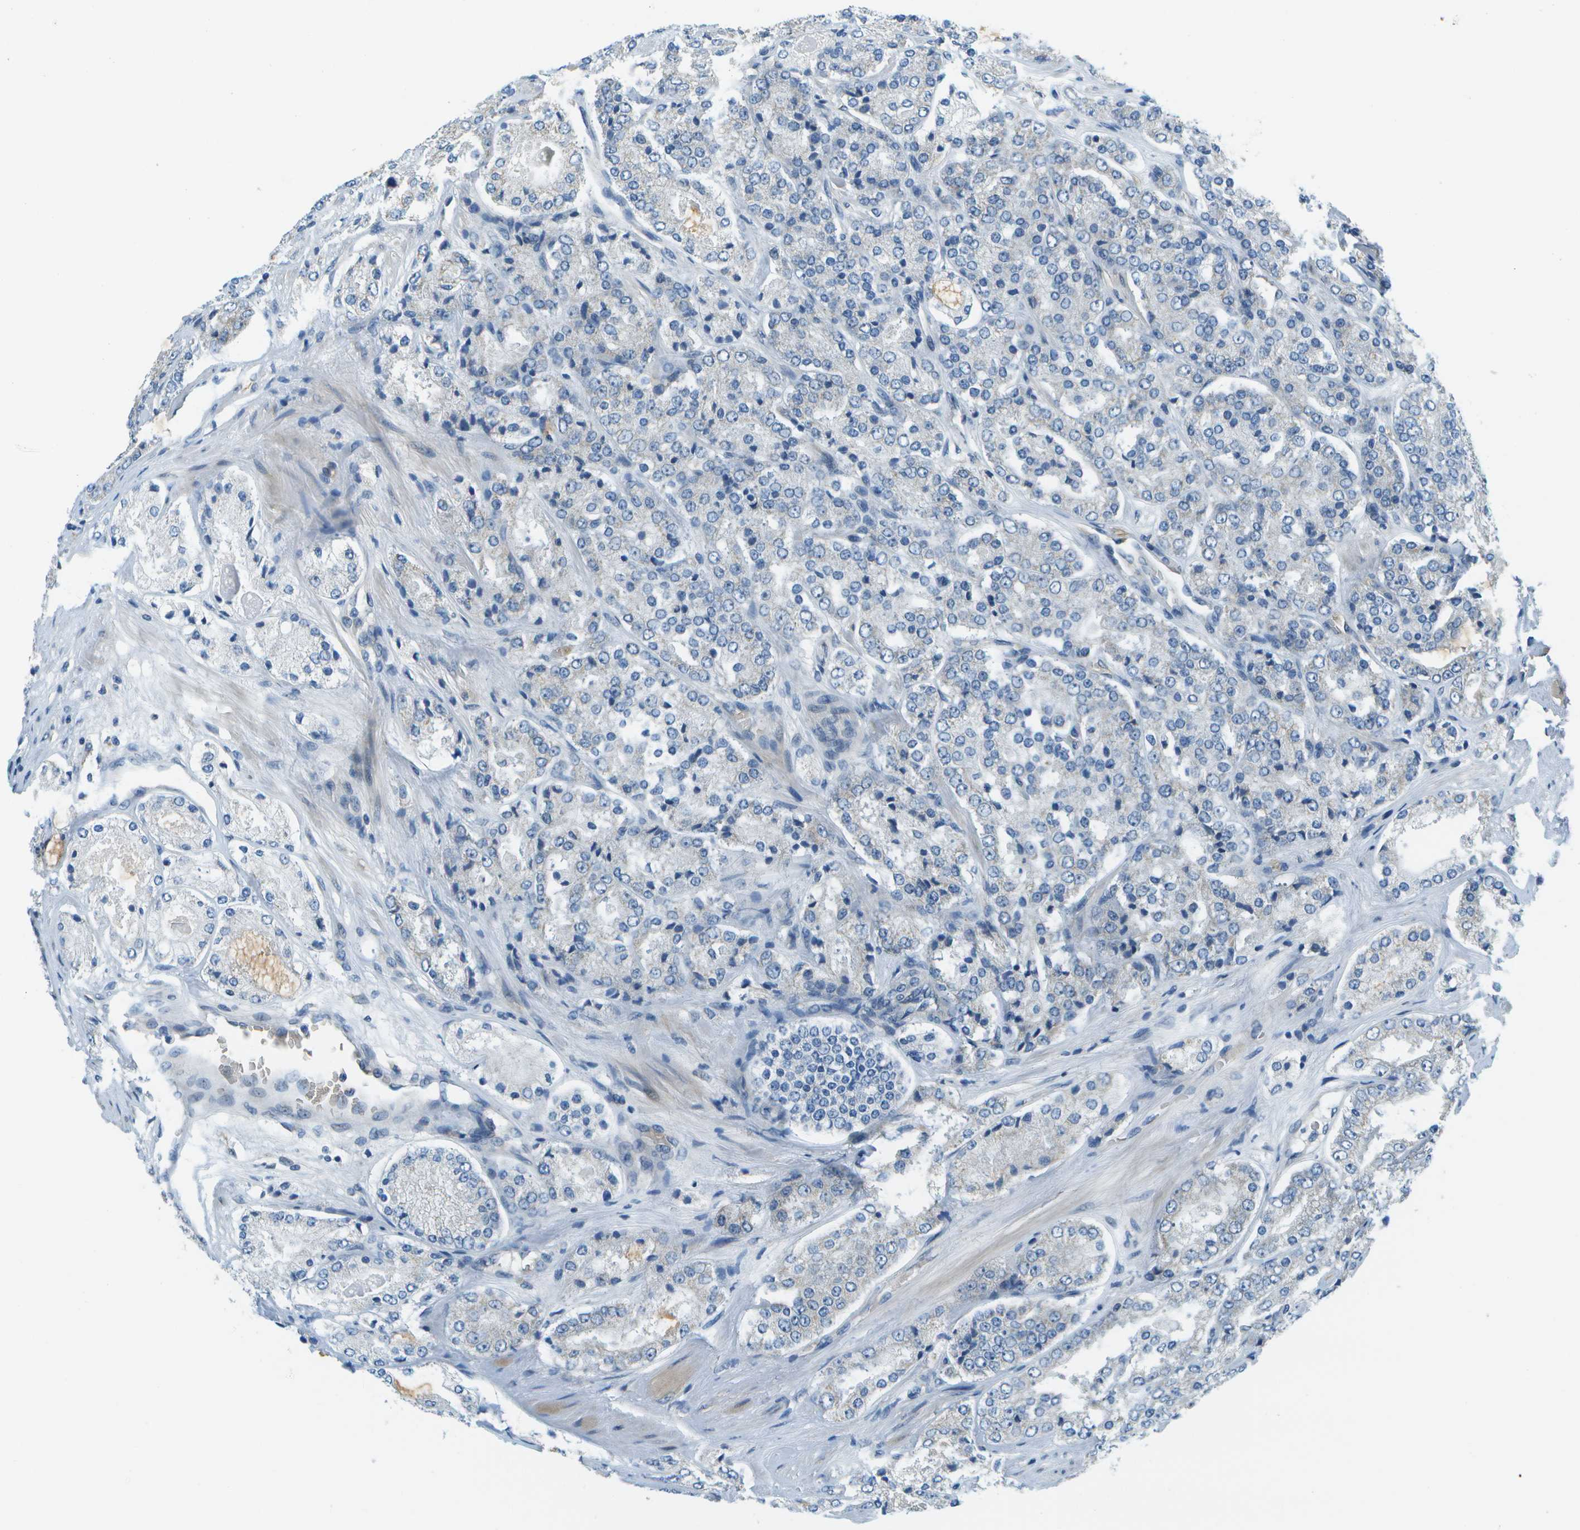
{"staining": {"intensity": "weak", "quantity": "<25%", "location": "cytoplasmic/membranous"}, "tissue": "prostate cancer", "cell_type": "Tumor cells", "image_type": "cancer", "snomed": [{"axis": "morphology", "description": "Adenocarcinoma, High grade"}, {"axis": "topography", "description": "Prostate"}], "caption": "Image shows no significant protein positivity in tumor cells of prostate high-grade adenocarcinoma.", "gene": "CTIF", "patient": {"sex": "male", "age": 65}}